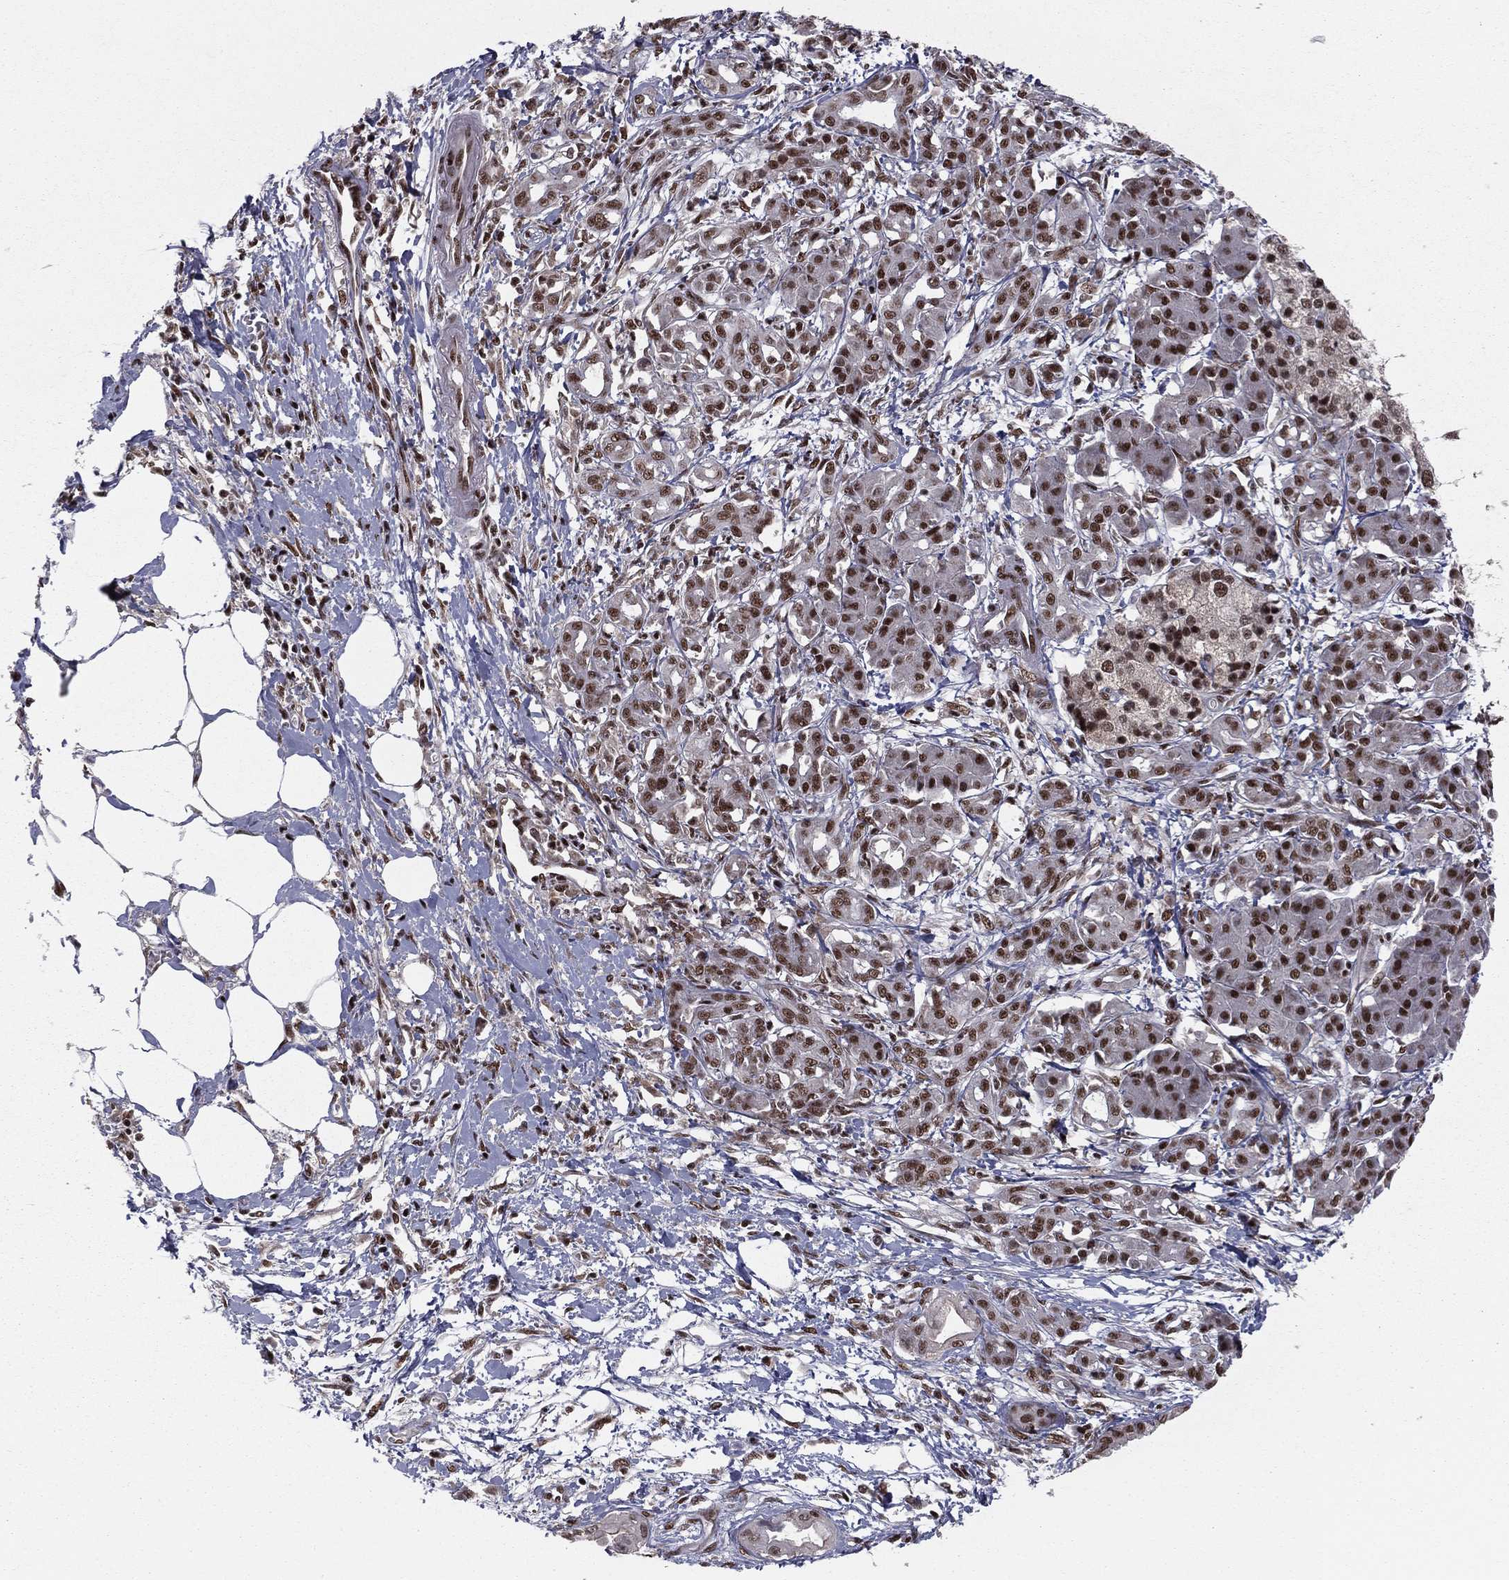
{"staining": {"intensity": "strong", "quantity": ">75%", "location": "nuclear"}, "tissue": "pancreatic cancer", "cell_type": "Tumor cells", "image_type": "cancer", "snomed": [{"axis": "morphology", "description": "Adenocarcinoma, NOS"}, {"axis": "topography", "description": "Pancreas"}], "caption": "Protein expression by IHC demonstrates strong nuclear staining in approximately >75% of tumor cells in pancreatic cancer (adenocarcinoma).", "gene": "NFYB", "patient": {"sex": "male", "age": 72}}